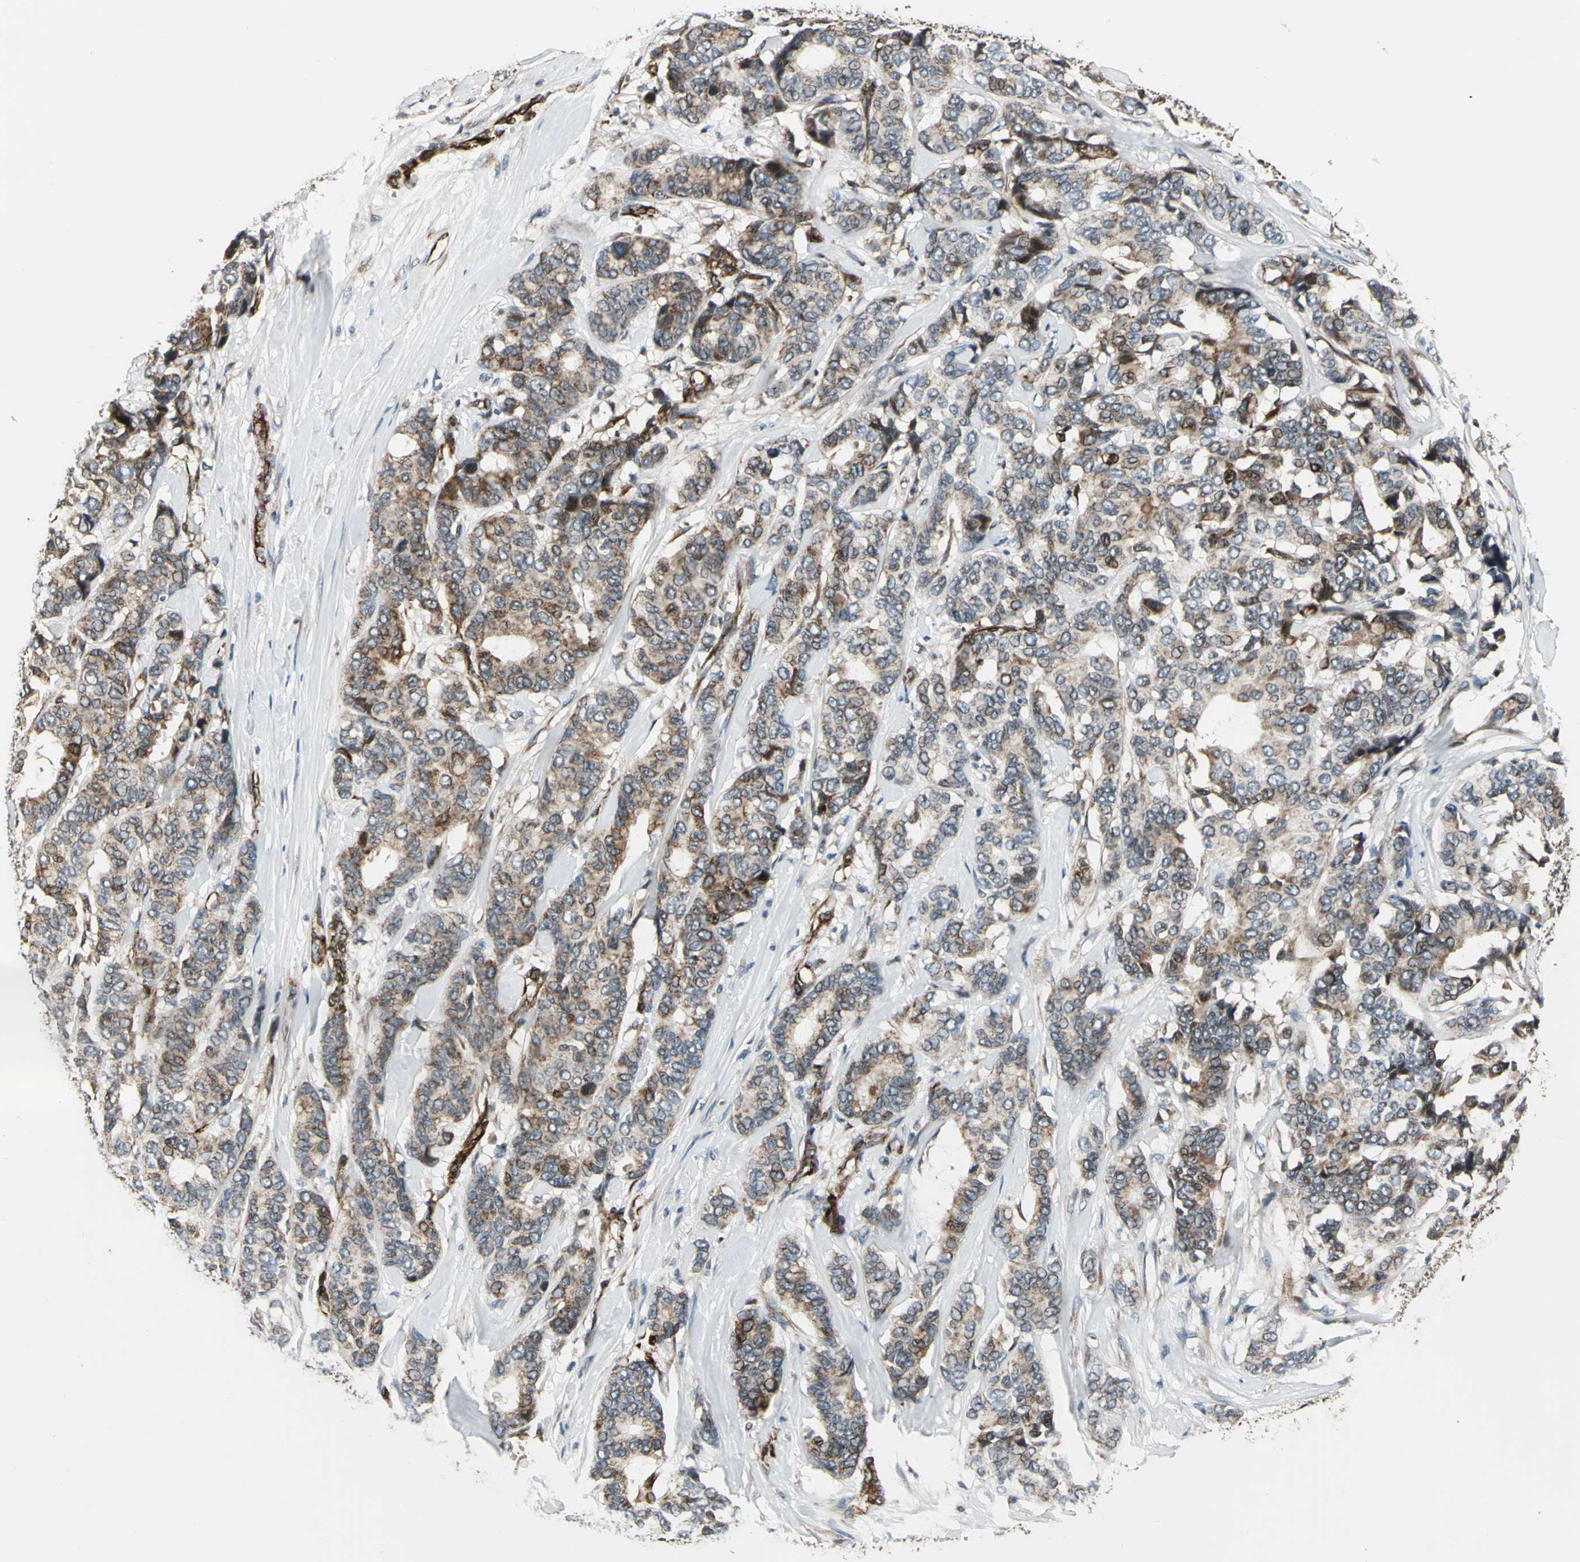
{"staining": {"intensity": "moderate", "quantity": ">75%", "location": "cytoplasmic/membranous"}, "tissue": "breast cancer", "cell_type": "Tumor cells", "image_type": "cancer", "snomed": [{"axis": "morphology", "description": "Duct carcinoma"}, {"axis": "topography", "description": "Breast"}], "caption": "Immunohistochemical staining of human breast cancer shows medium levels of moderate cytoplasmic/membranous protein positivity in about >75% of tumor cells.", "gene": "EXD2", "patient": {"sex": "female", "age": 87}}